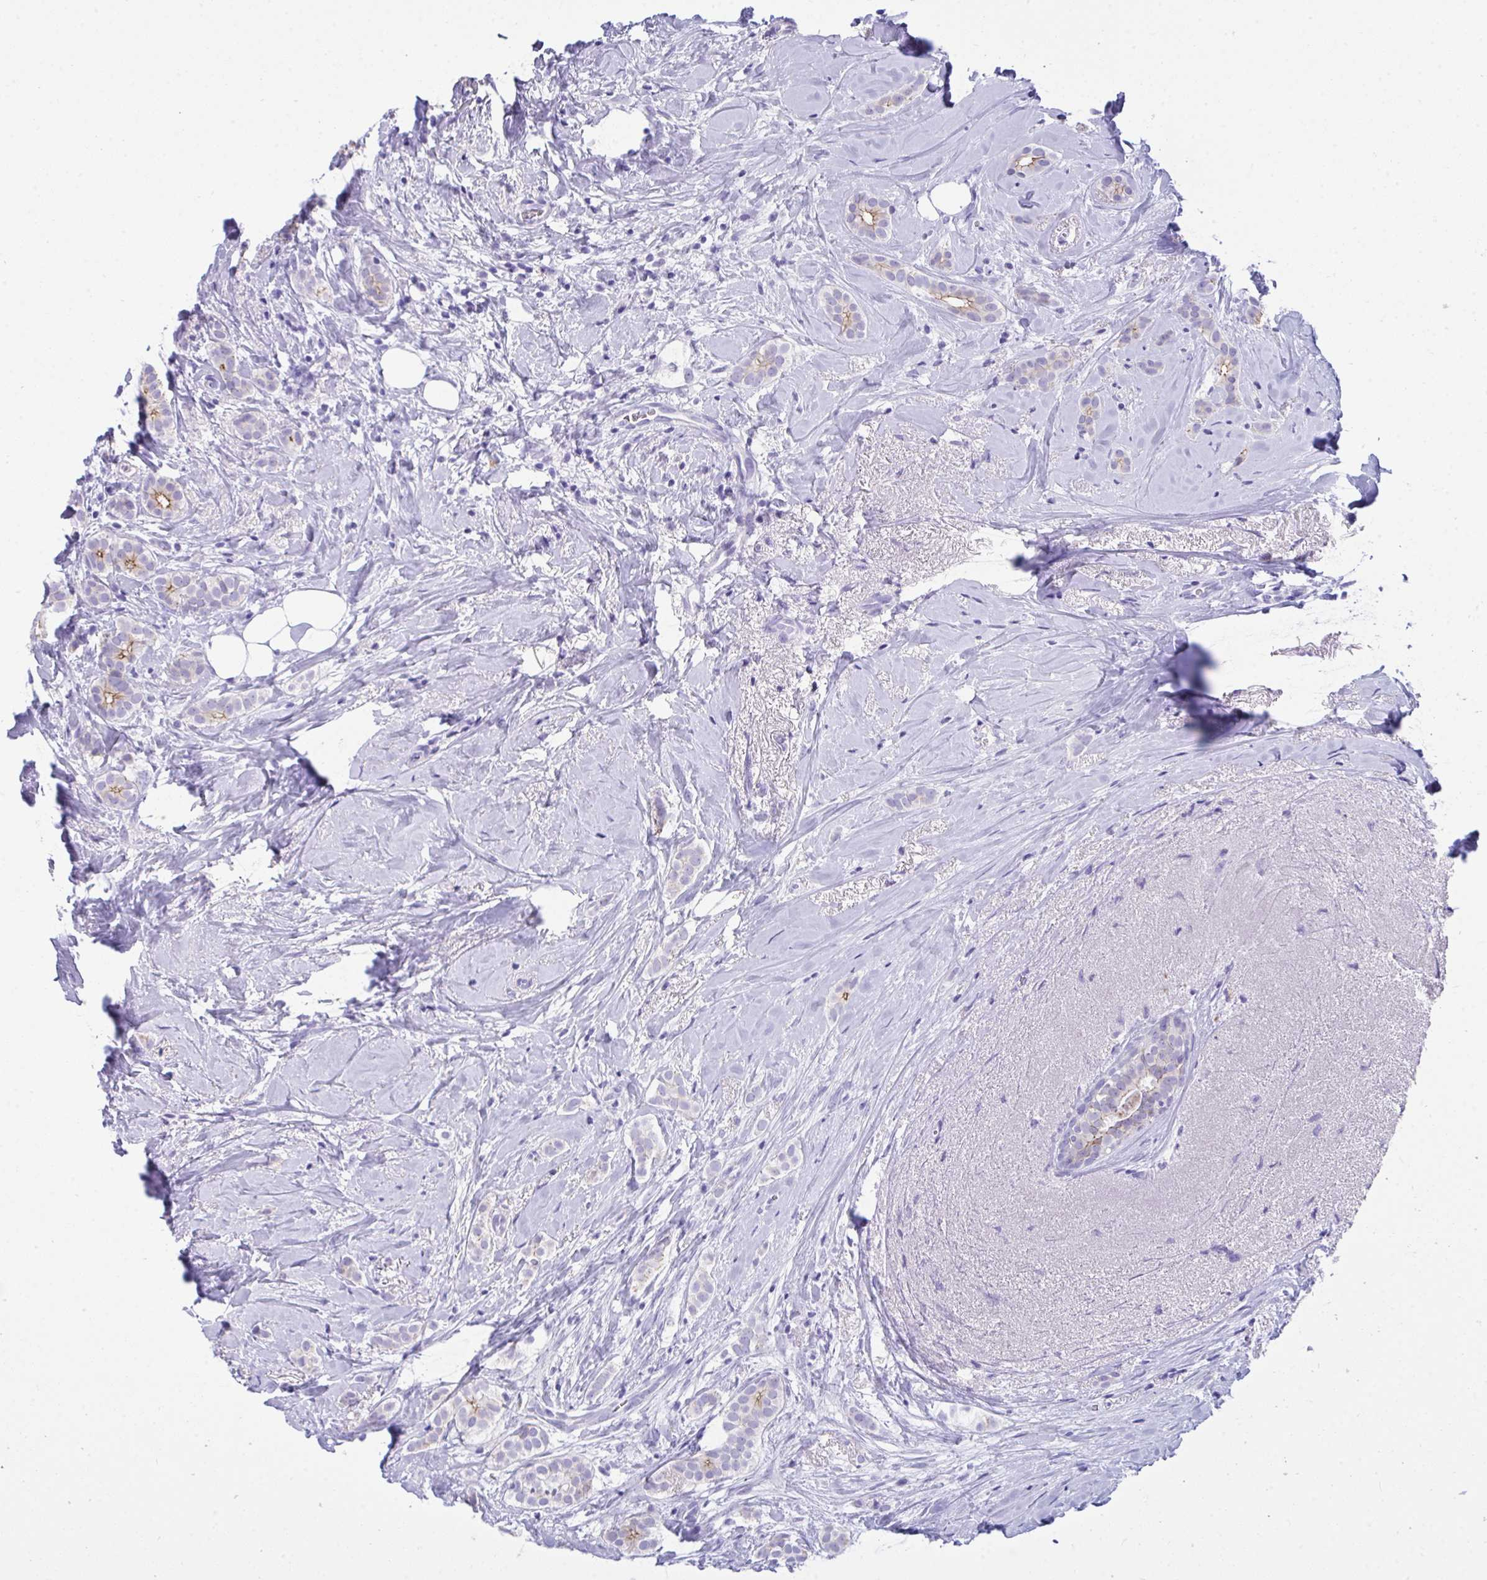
{"staining": {"intensity": "weak", "quantity": "<25%", "location": "cytoplasmic/membranous"}, "tissue": "breast cancer", "cell_type": "Tumor cells", "image_type": "cancer", "snomed": [{"axis": "morphology", "description": "Duct carcinoma"}, {"axis": "topography", "description": "Breast"}], "caption": "An image of breast cancer stained for a protein exhibits no brown staining in tumor cells.", "gene": "GLB1L2", "patient": {"sex": "female", "age": 65}}